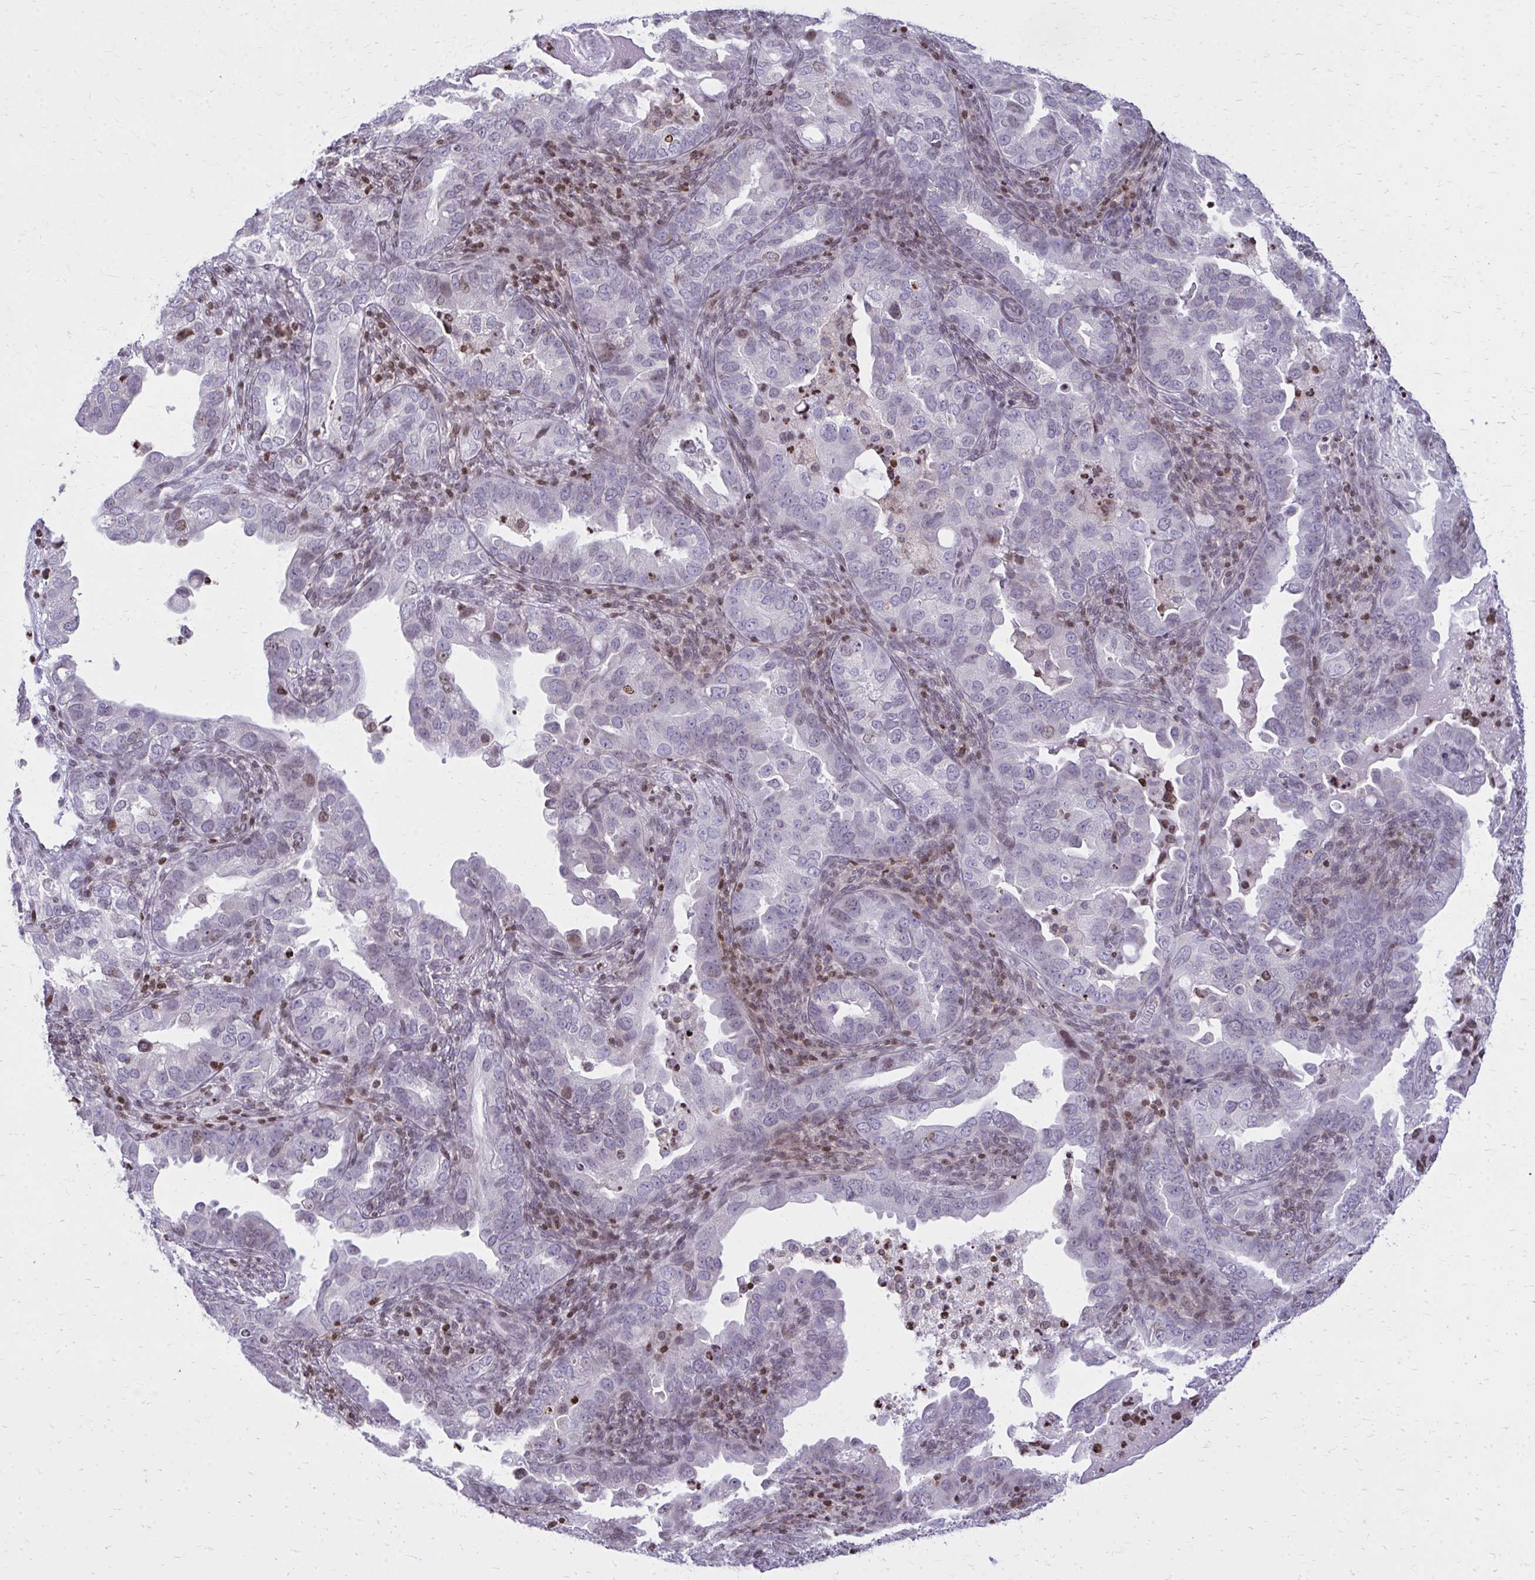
{"staining": {"intensity": "moderate", "quantity": "<25%", "location": "nuclear"}, "tissue": "endometrial cancer", "cell_type": "Tumor cells", "image_type": "cancer", "snomed": [{"axis": "morphology", "description": "Adenocarcinoma, NOS"}, {"axis": "topography", "description": "Endometrium"}], "caption": "High-magnification brightfield microscopy of adenocarcinoma (endometrial) stained with DAB (brown) and counterstained with hematoxylin (blue). tumor cells exhibit moderate nuclear expression is appreciated in about<25% of cells.", "gene": "AP5M1", "patient": {"sex": "female", "age": 57}}